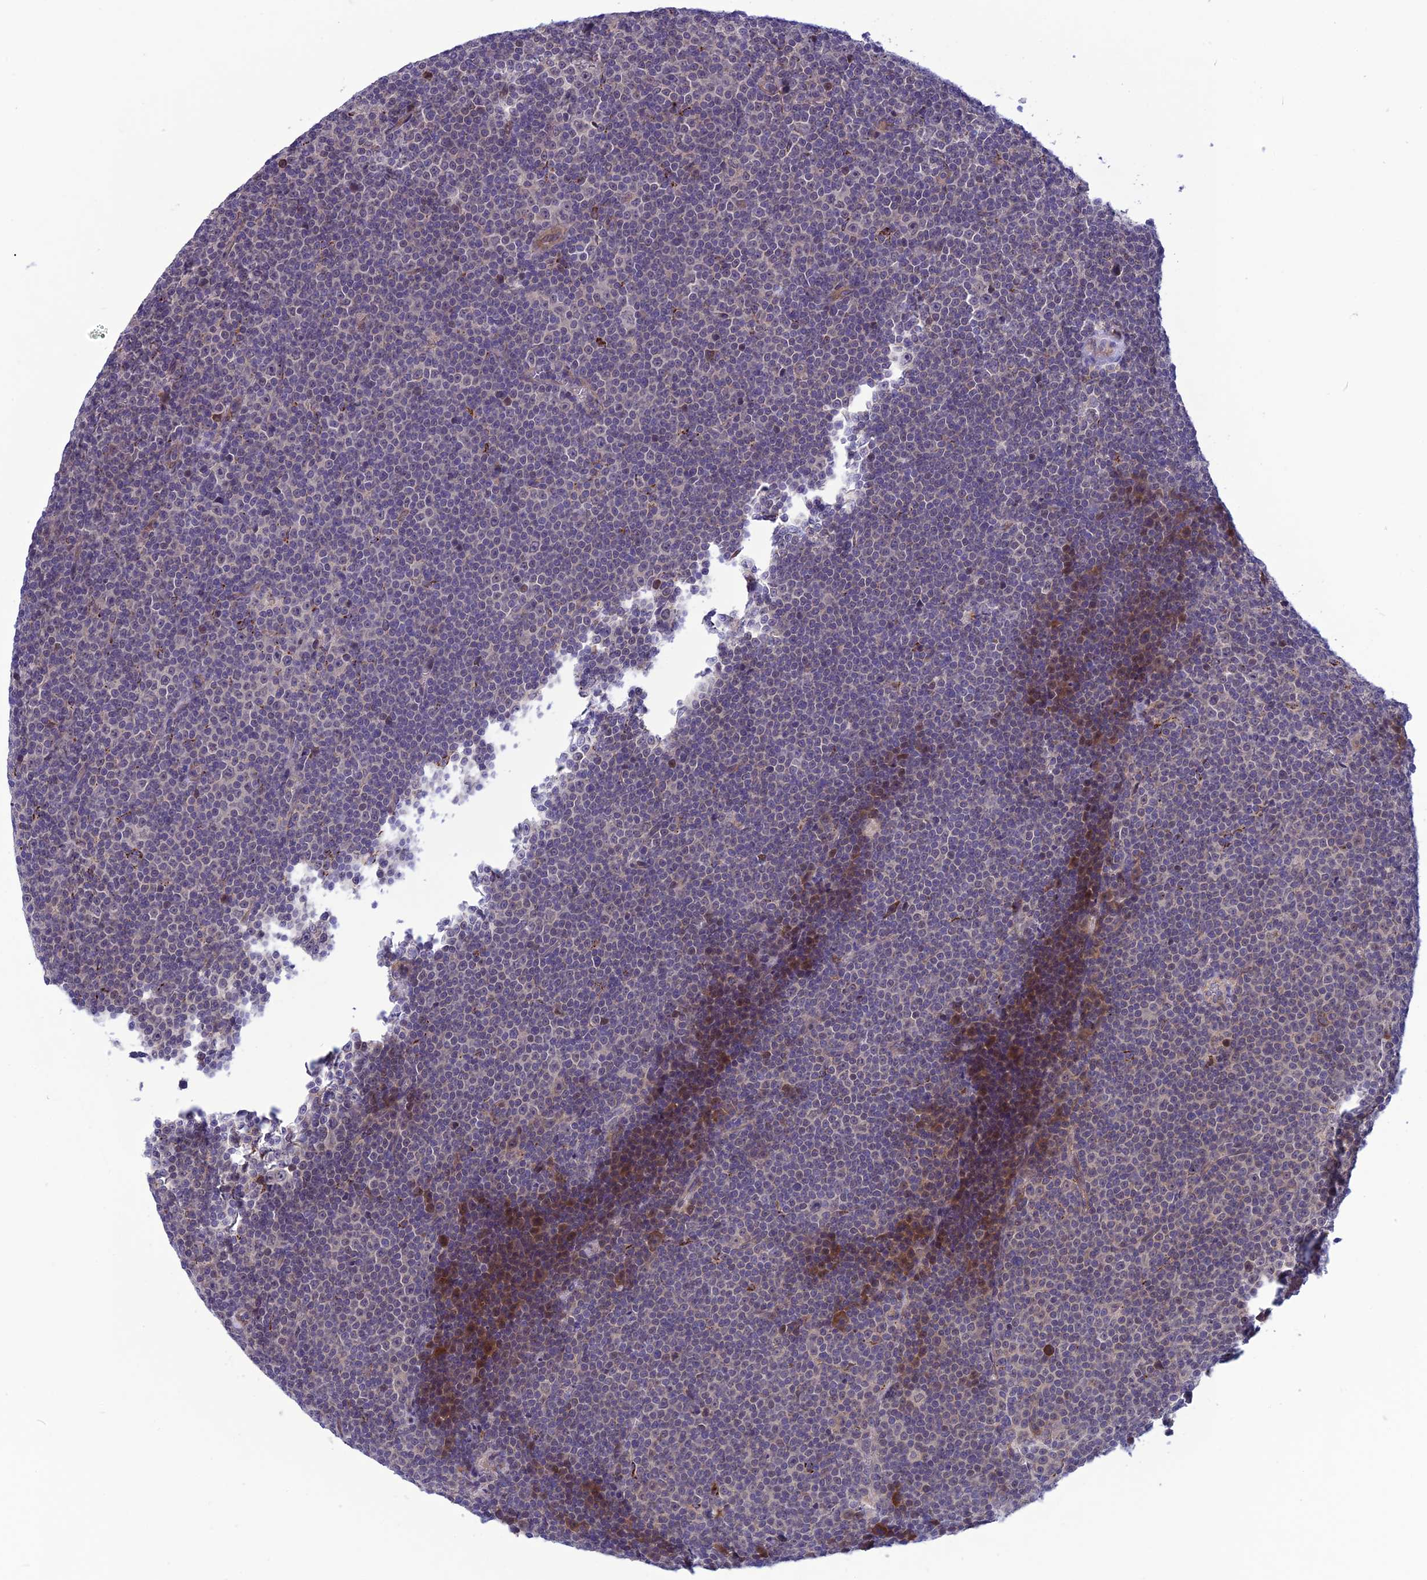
{"staining": {"intensity": "negative", "quantity": "none", "location": "none"}, "tissue": "lymphoma", "cell_type": "Tumor cells", "image_type": "cancer", "snomed": [{"axis": "morphology", "description": "Malignant lymphoma, non-Hodgkin's type, Low grade"}, {"axis": "topography", "description": "Lymph node"}], "caption": "The micrograph exhibits no staining of tumor cells in lymphoma. Brightfield microscopy of immunohistochemistry (IHC) stained with DAB (3,3'-diaminobenzidine) (brown) and hematoxylin (blue), captured at high magnification.", "gene": "PSMF1", "patient": {"sex": "female", "age": 67}}